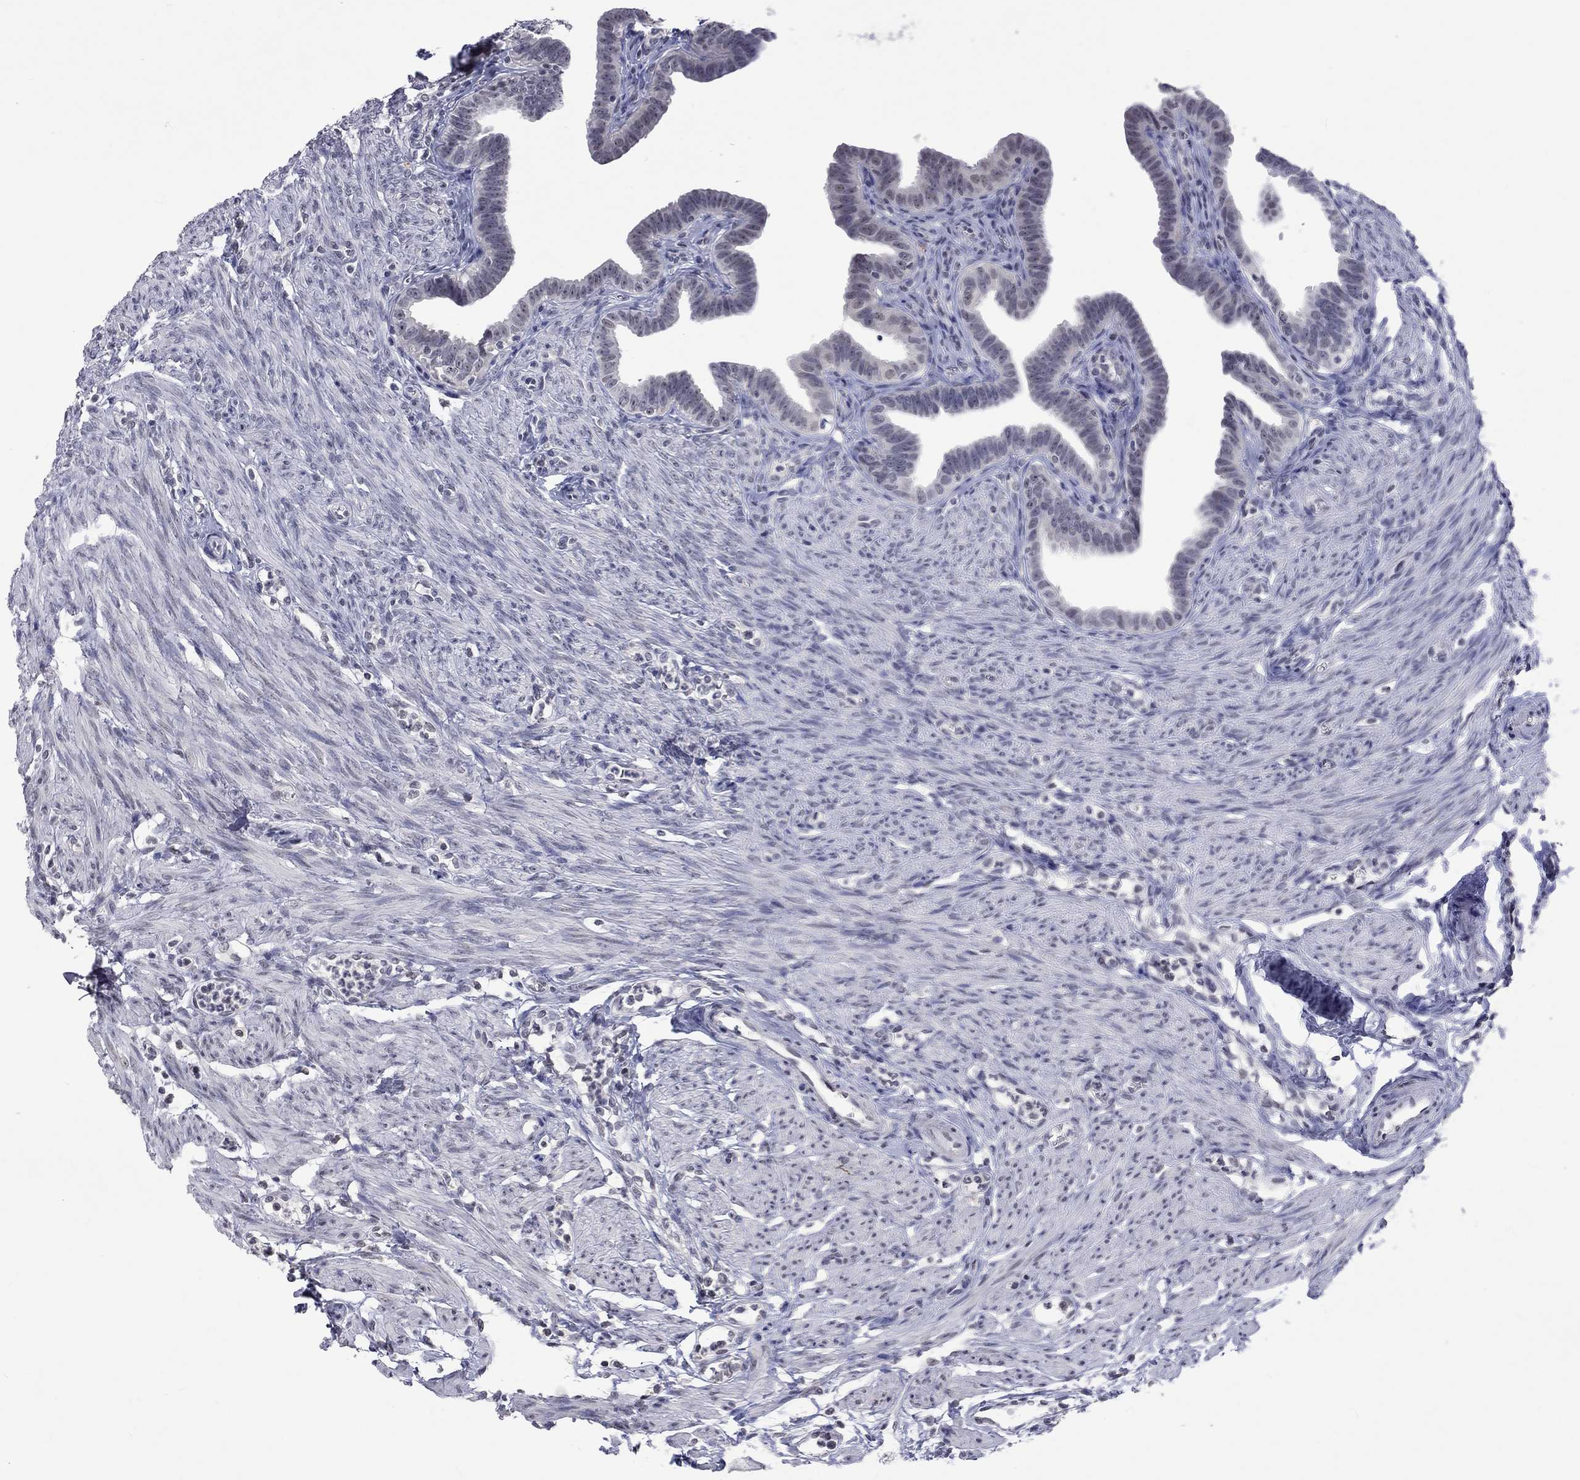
{"staining": {"intensity": "negative", "quantity": "none", "location": "none"}, "tissue": "fallopian tube", "cell_type": "Glandular cells", "image_type": "normal", "snomed": [{"axis": "morphology", "description": "Normal tissue, NOS"}, {"axis": "topography", "description": "Fallopian tube"}, {"axis": "topography", "description": "Ovary"}], "caption": "Fallopian tube stained for a protein using immunohistochemistry displays no staining glandular cells.", "gene": "TMEM143", "patient": {"sex": "female", "age": 33}}